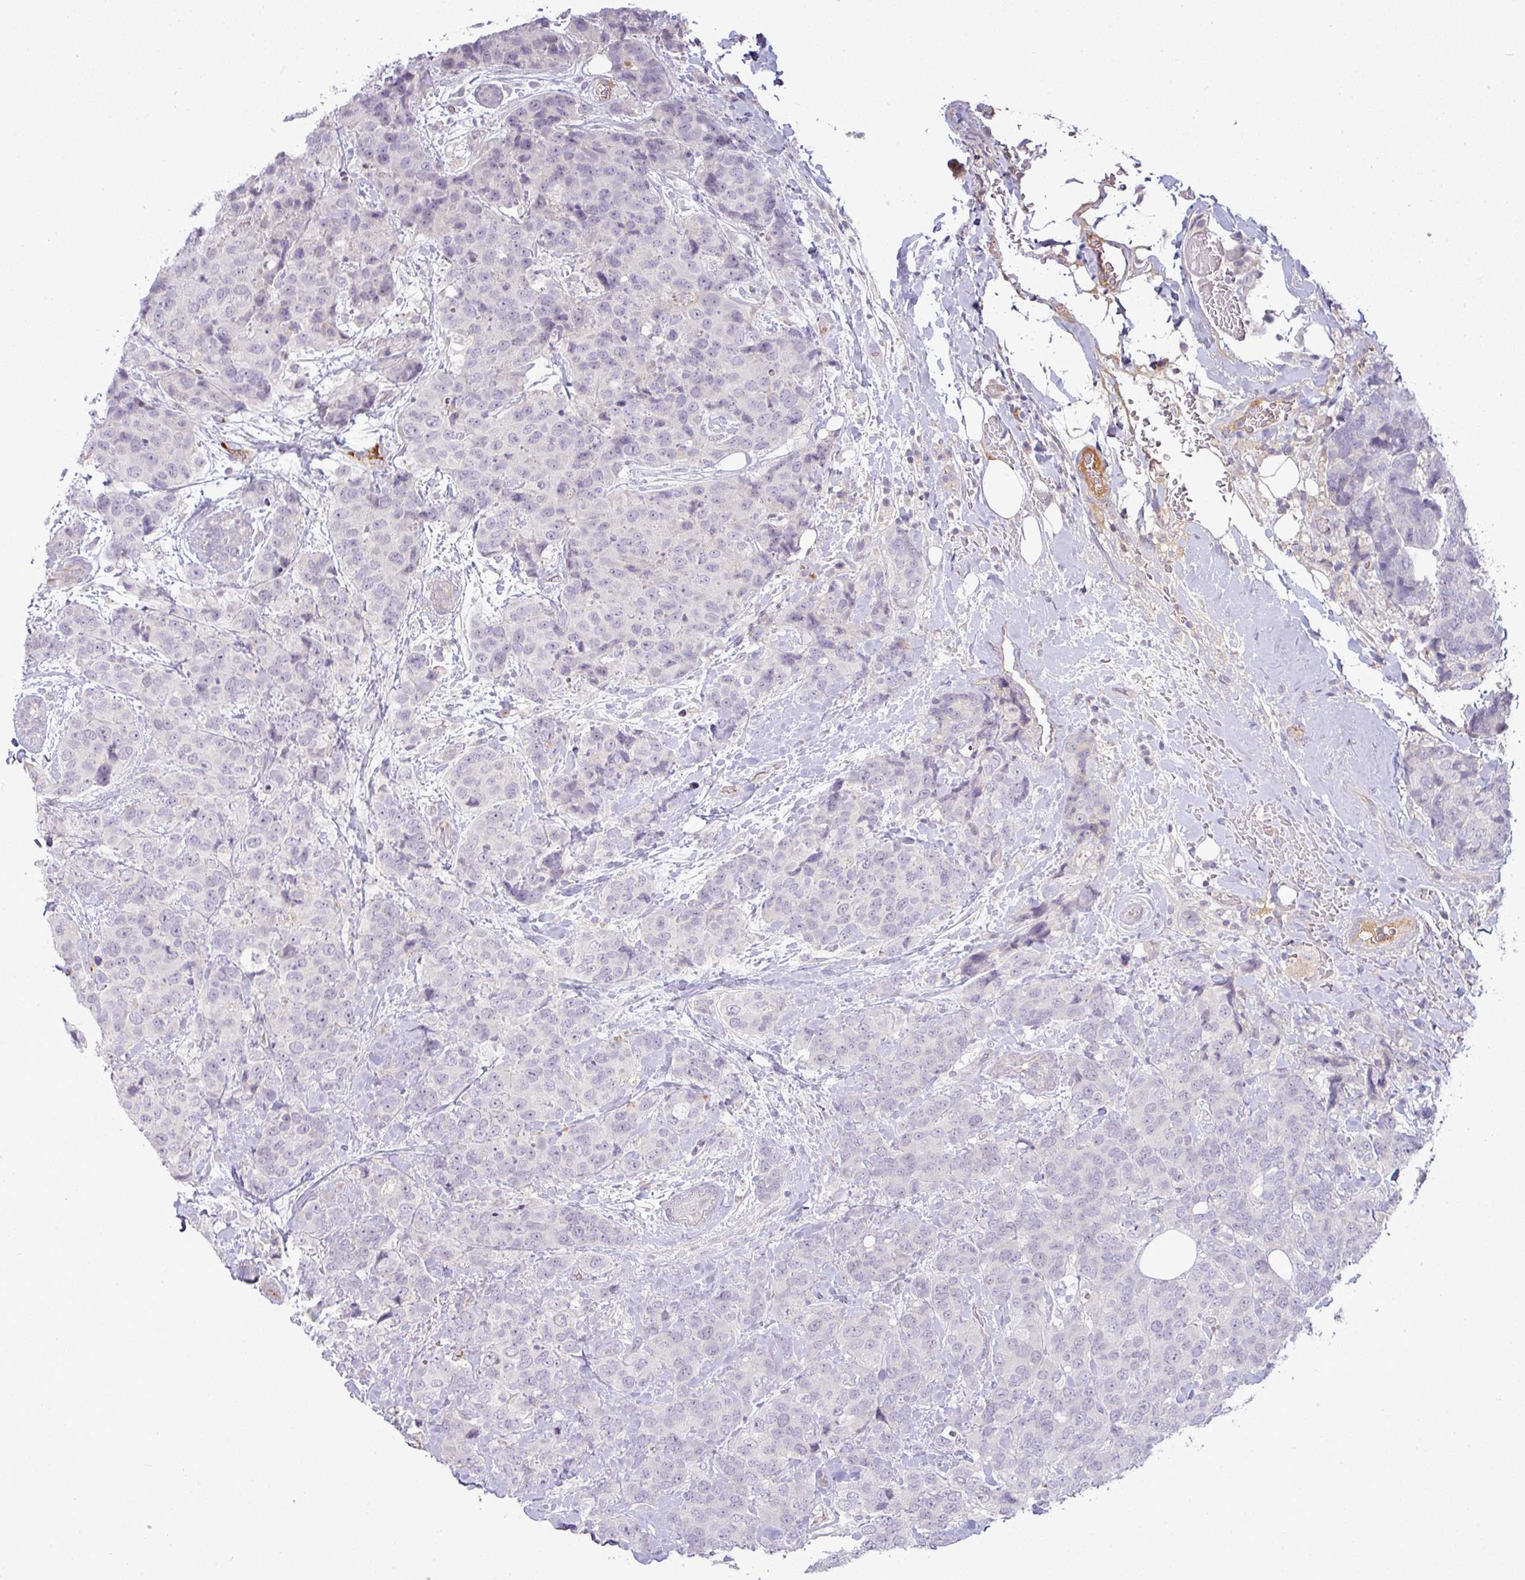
{"staining": {"intensity": "negative", "quantity": "none", "location": "none"}, "tissue": "breast cancer", "cell_type": "Tumor cells", "image_type": "cancer", "snomed": [{"axis": "morphology", "description": "Lobular carcinoma"}, {"axis": "topography", "description": "Breast"}], "caption": "Tumor cells show no significant positivity in lobular carcinoma (breast). Brightfield microscopy of immunohistochemistry (IHC) stained with DAB (3,3'-diaminobenzidine) (brown) and hematoxylin (blue), captured at high magnification.", "gene": "APOM", "patient": {"sex": "female", "age": 59}}